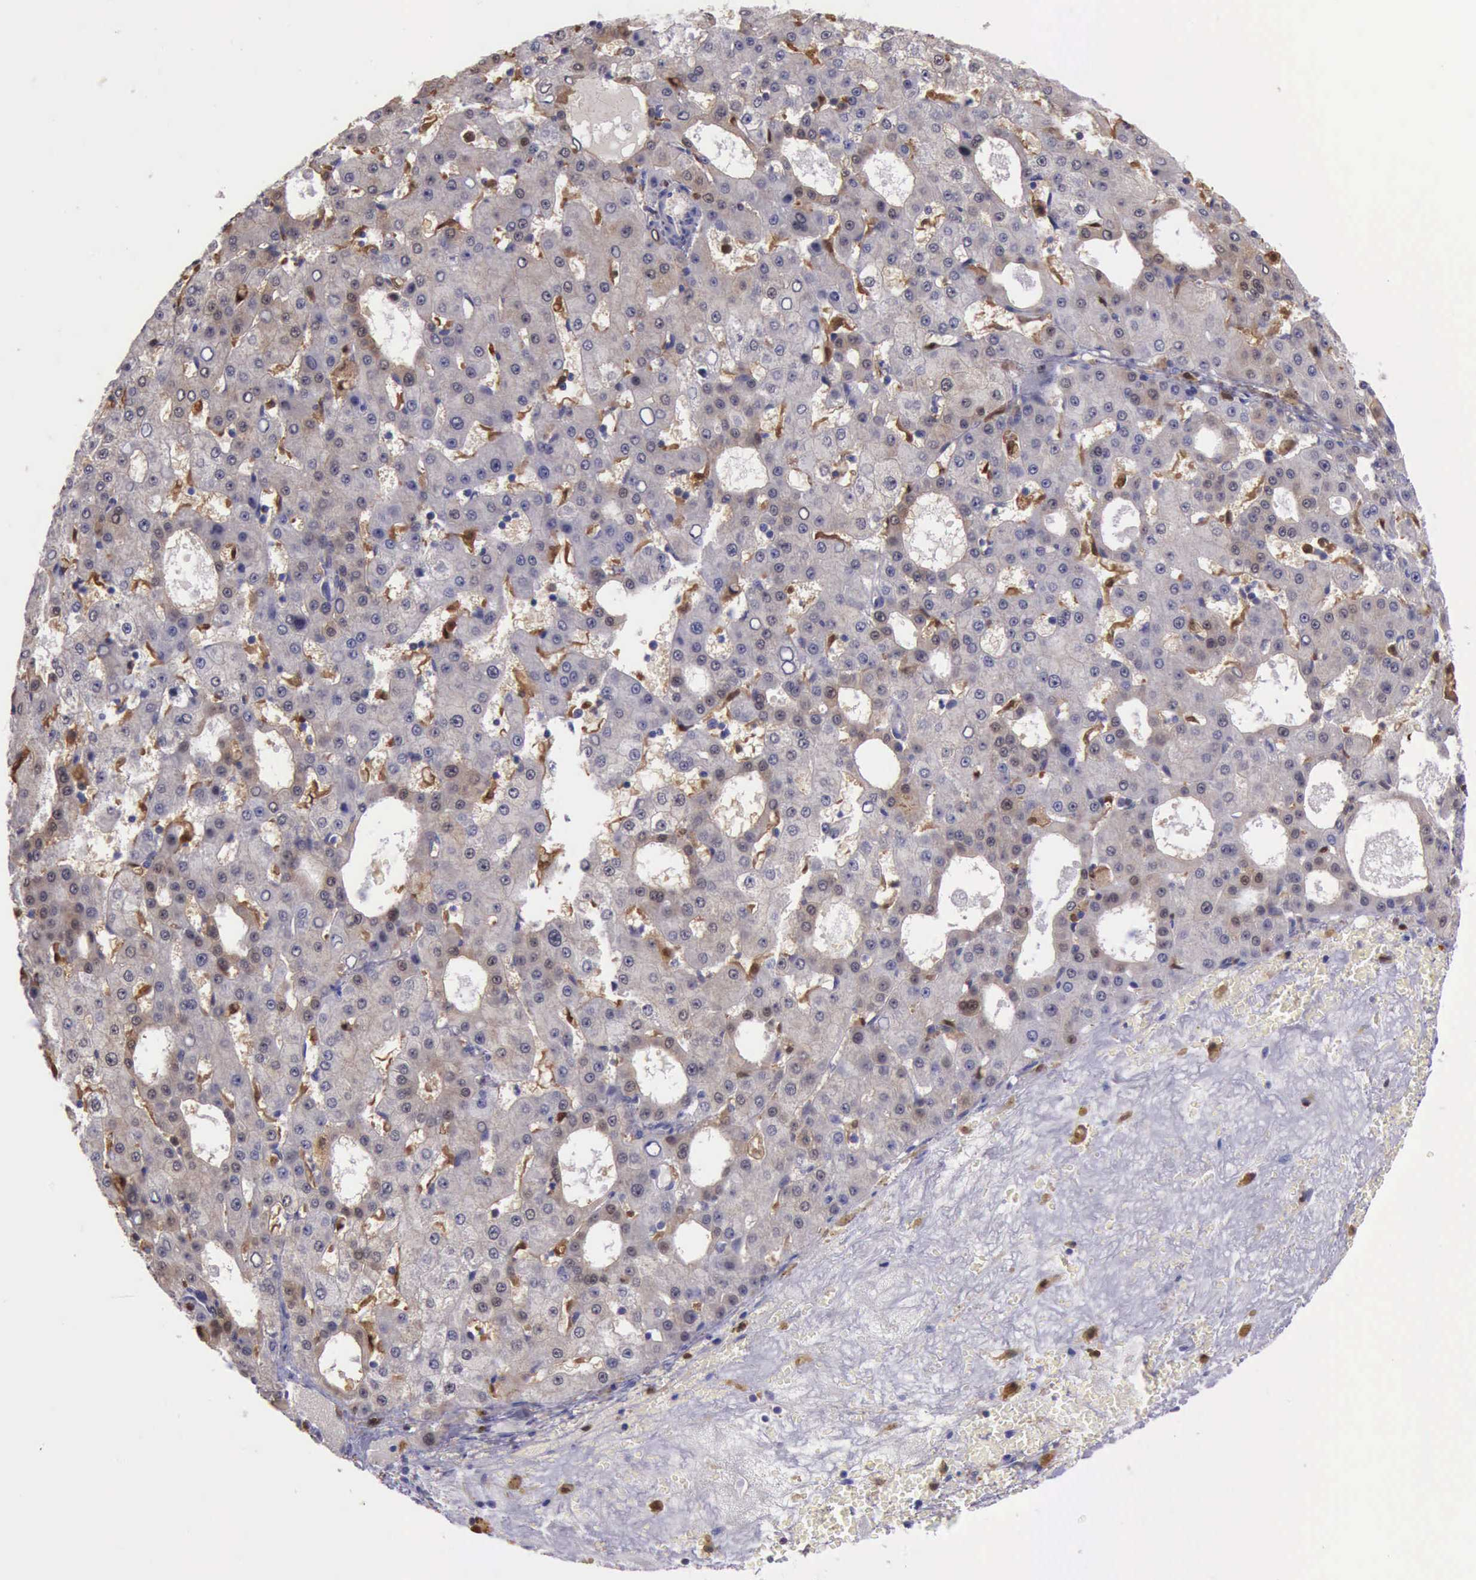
{"staining": {"intensity": "weak", "quantity": "25%-75%", "location": "cytoplasmic/membranous,nuclear"}, "tissue": "liver cancer", "cell_type": "Tumor cells", "image_type": "cancer", "snomed": [{"axis": "morphology", "description": "Carcinoma, Hepatocellular, NOS"}, {"axis": "topography", "description": "Liver"}], "caption": "The immunohistochemical stain labels weak cytoplasmic/membranous and nuclear positivity in tumor cells of liver cancer (hepatocellular carcinoma) tissue. (DAB (3,3'-diaminobenzidine) = brown stain, brightfield microscopy at high magnification).", "gene": "TYMP", "patient": {"sex": "male", "age": 47}}